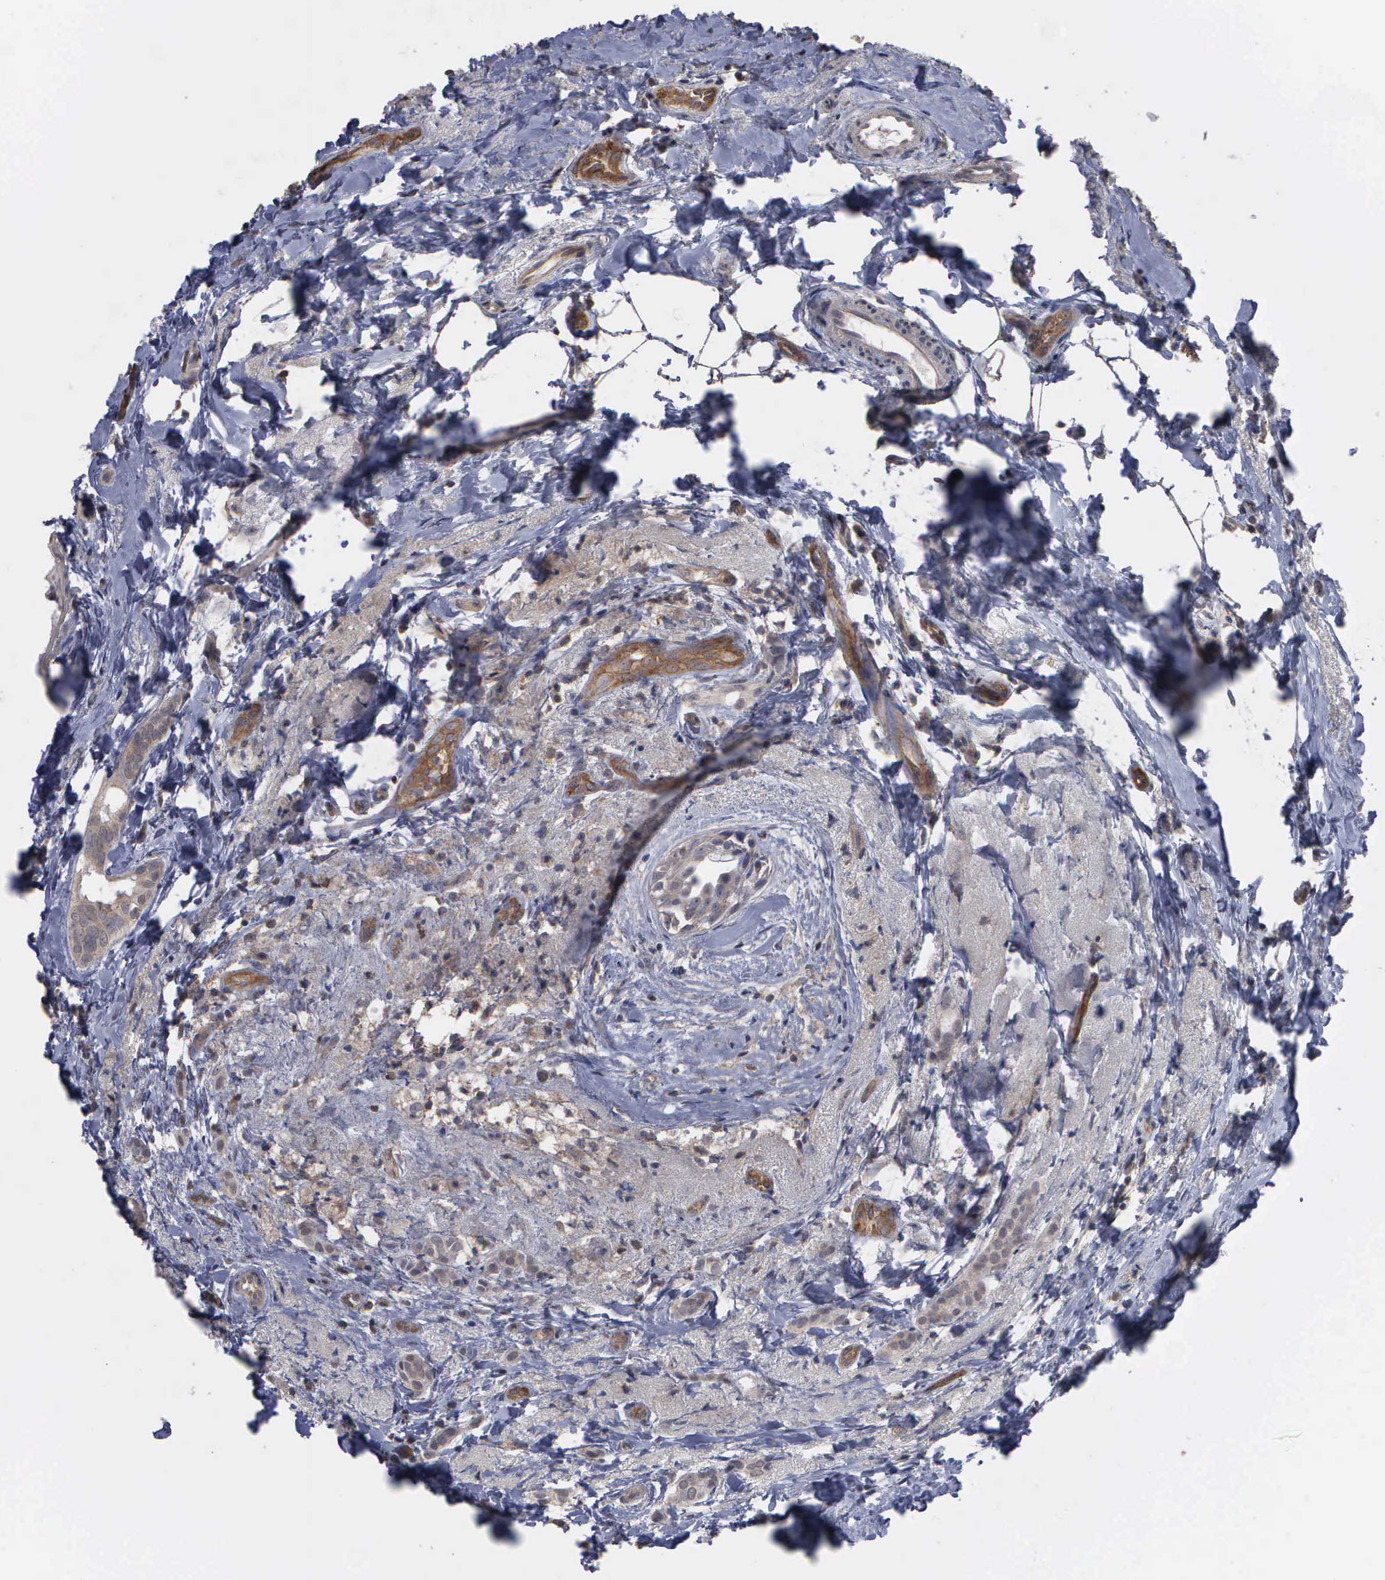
{"staining": {"intensity": "weak", "quantity": "<25%", "location": "cytoplasmic/membranous"}, "tissue": "breast cancer", "cell_type": "Tumor cells", "image_type": "cancer", "snomed": [{"axis": "morphology", "description": "Duct carcinoma"}, {"axis": "topography", "description": "Breast"}], "caption": "A high-resolution photomicrograph shows immunohistochemistry staining of invasive ductal carcinoma (breast), which demonstrates no significant positivity in tumor cells. The staining was performed using DAB (3,3'-diaminobenzidine) to visualize the protein expression in brown, while the nuclei were stained in blue with hematoxylin (Magnification: 20x).", "gene": "CRKL", "patient": {"sex": "female", "age": 54}}